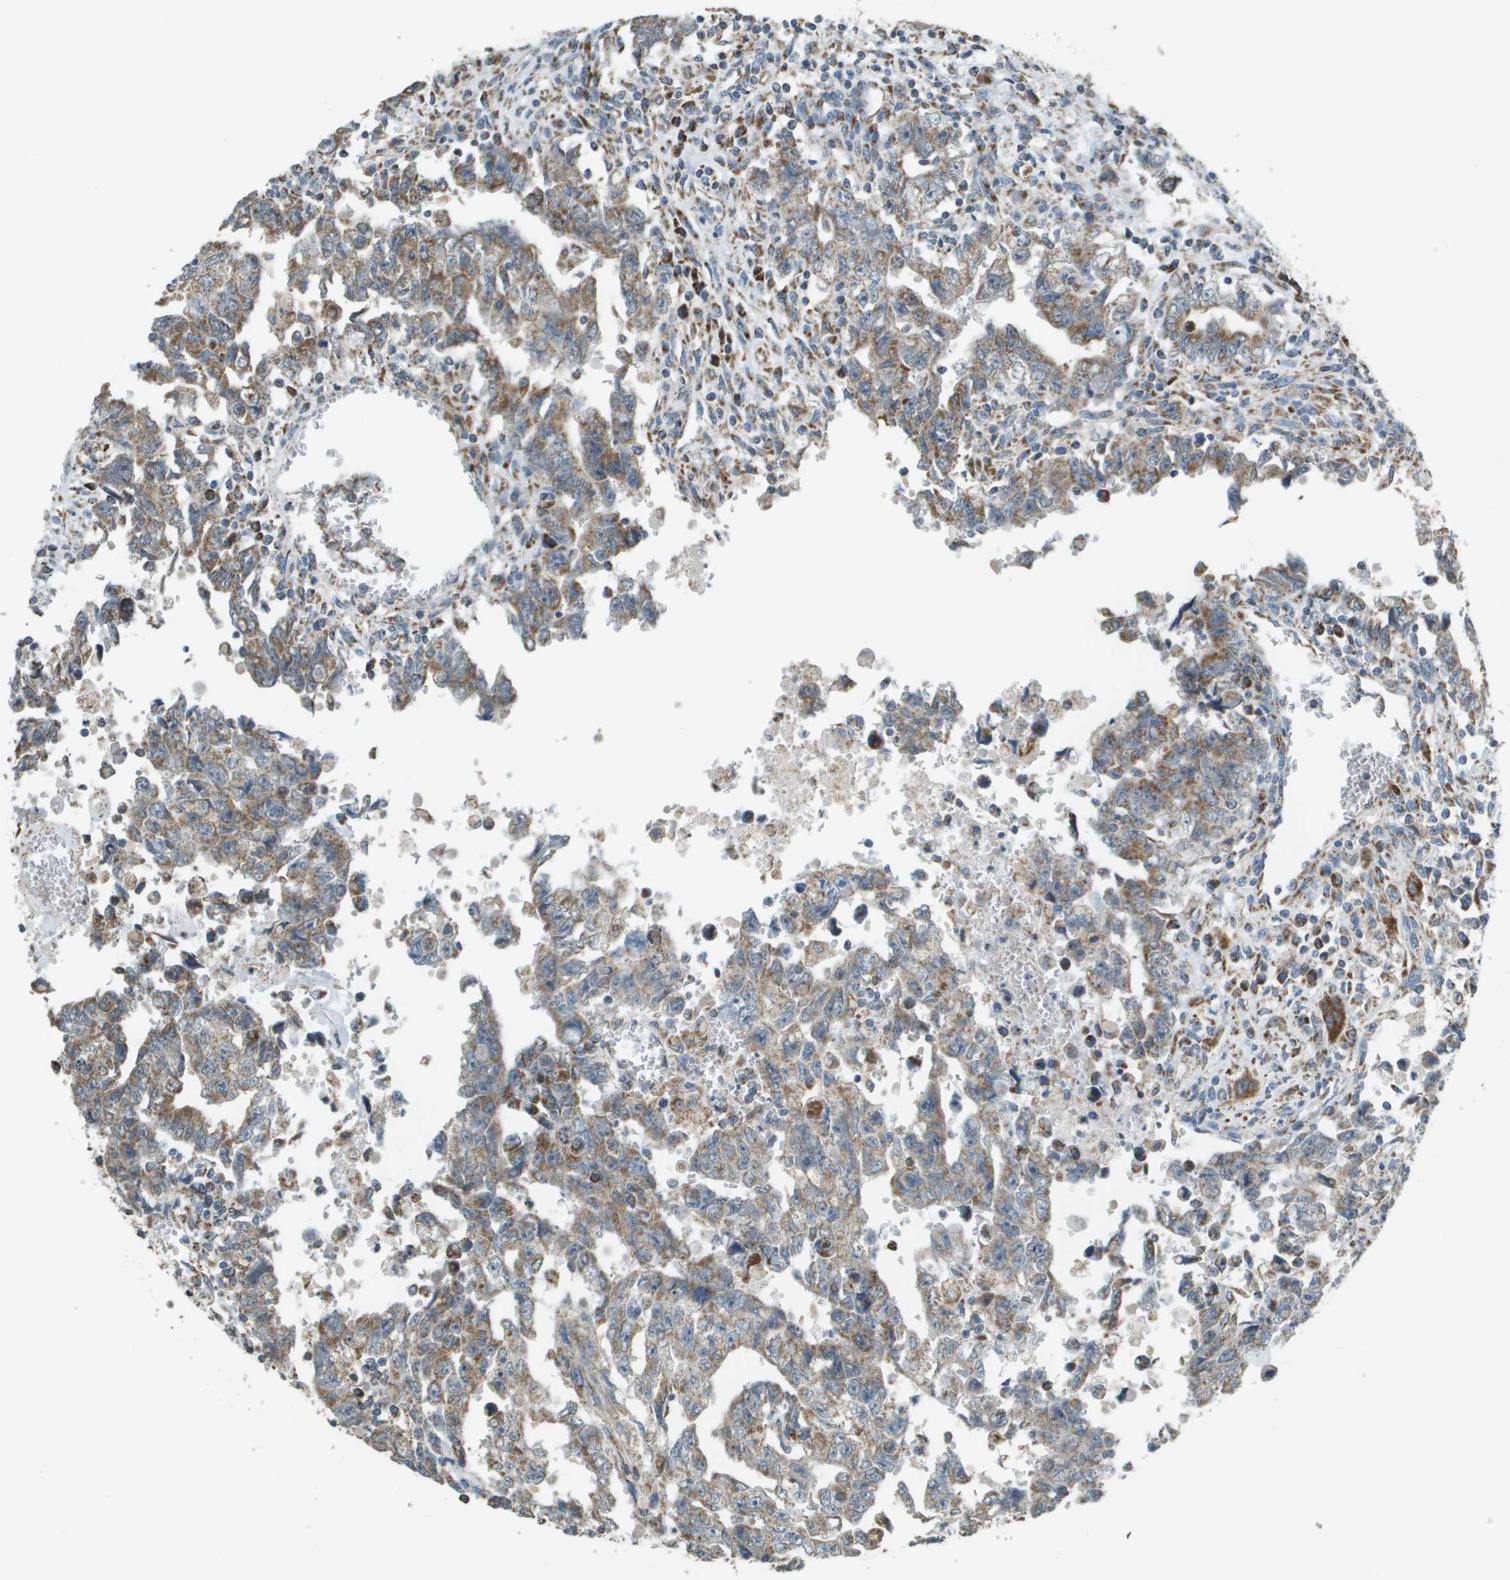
{"staining": {"intensity": "moderate", "quantity": "25%-75%", "location": "cytoplasmic/membranous"}, "tissue": "testis cancer", "cell_type": "Tumor cells", "image_type": "cancer", "snomed": [{"axis": "morphology", "description": "Carcinoma, Embryonal, NOS"}, {"axis": "topography", "description": "Testis"}], "caption": "This histopathology image shows immunohistochemistry (IHC) staining of human embryonal carcinoma (testis), with medium moderate cytoplasmic/membranous expression in about 25%-75% of tumor cells.", "gene": "FH", "patient": {"sex": "male", "age": 28}}